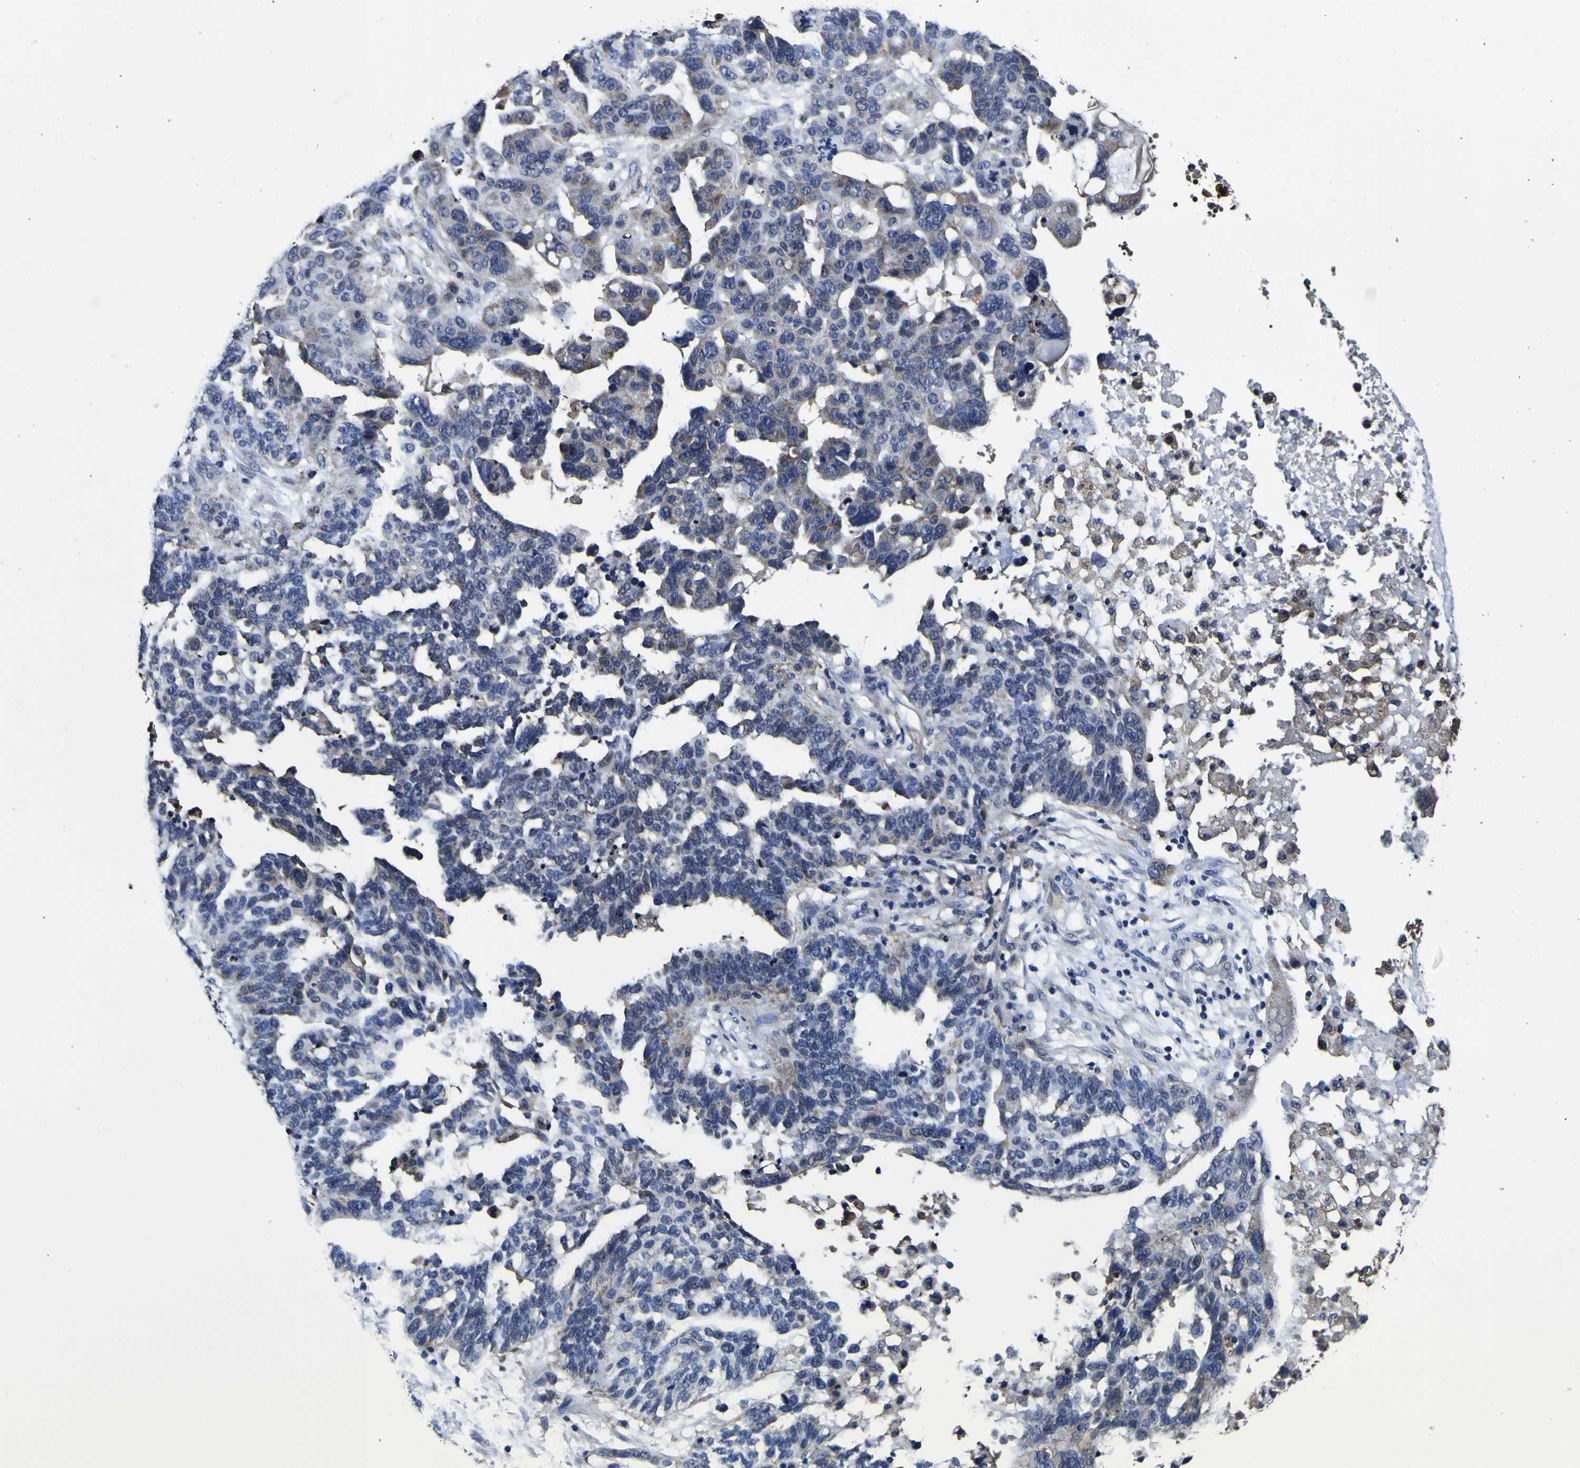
{"staining": {"intensity": "negative", "quantity": "none", "location": "none"}, "tissue": "ovarian cancer", "cell_type": "Tumor cells", "image_type": "cancer", "snomed": [{"axis": "morphology", "description": "Cystadenocarcinoma, serous, NOS"}, {"axis": "topography", "description": "Ovary"}], "caption": "An image of human ovarian cancer is negative for staining in tumor cells.", "gene": "GPX1", "patient": {"sex": "female", "age": 59}}